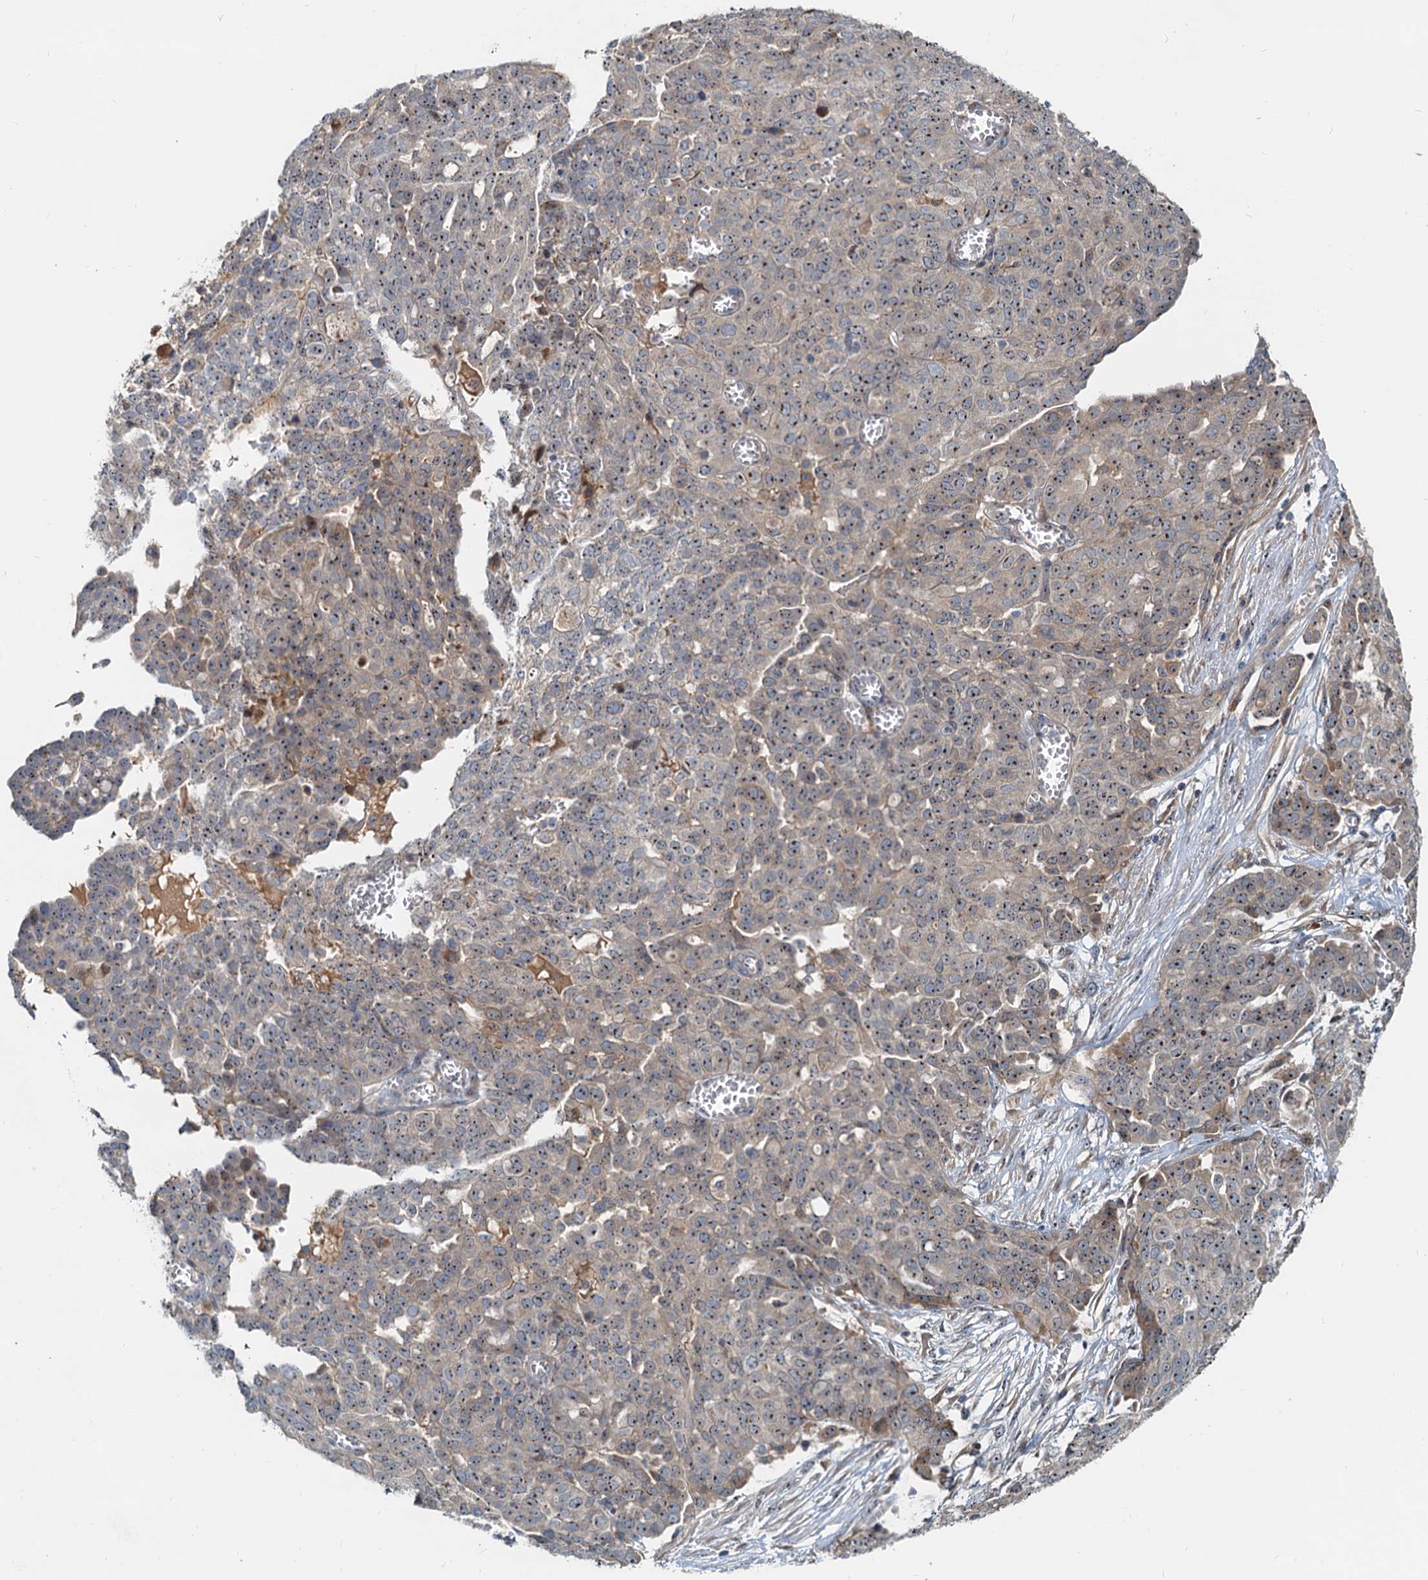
{"staining": {"intensity": "weak", "quantity": "25%-75%", "location": "nuclear"}, "tissue": "ovarian cancer", "cell_type": "Tumor cells", "image_type": "cancer", "snomed": [{"axis": "morphology", "description": "Cystadenocarcinoma, serous, NOS"}, {"axis": "topography", "description": "Soft tissue"}, {"axis": "topography", "description": "Ovary"}], "caption": "DAB (3,3'-diaminobenzidine) immunohistochemical staining of human serous cystadenocarcinoma (ovarian) demonstrates weak nuclear protein expression in about 25%-75% of tumor cells.", "gene": "RGS7BP", "patient": {"sex": "female", "age": 57}}